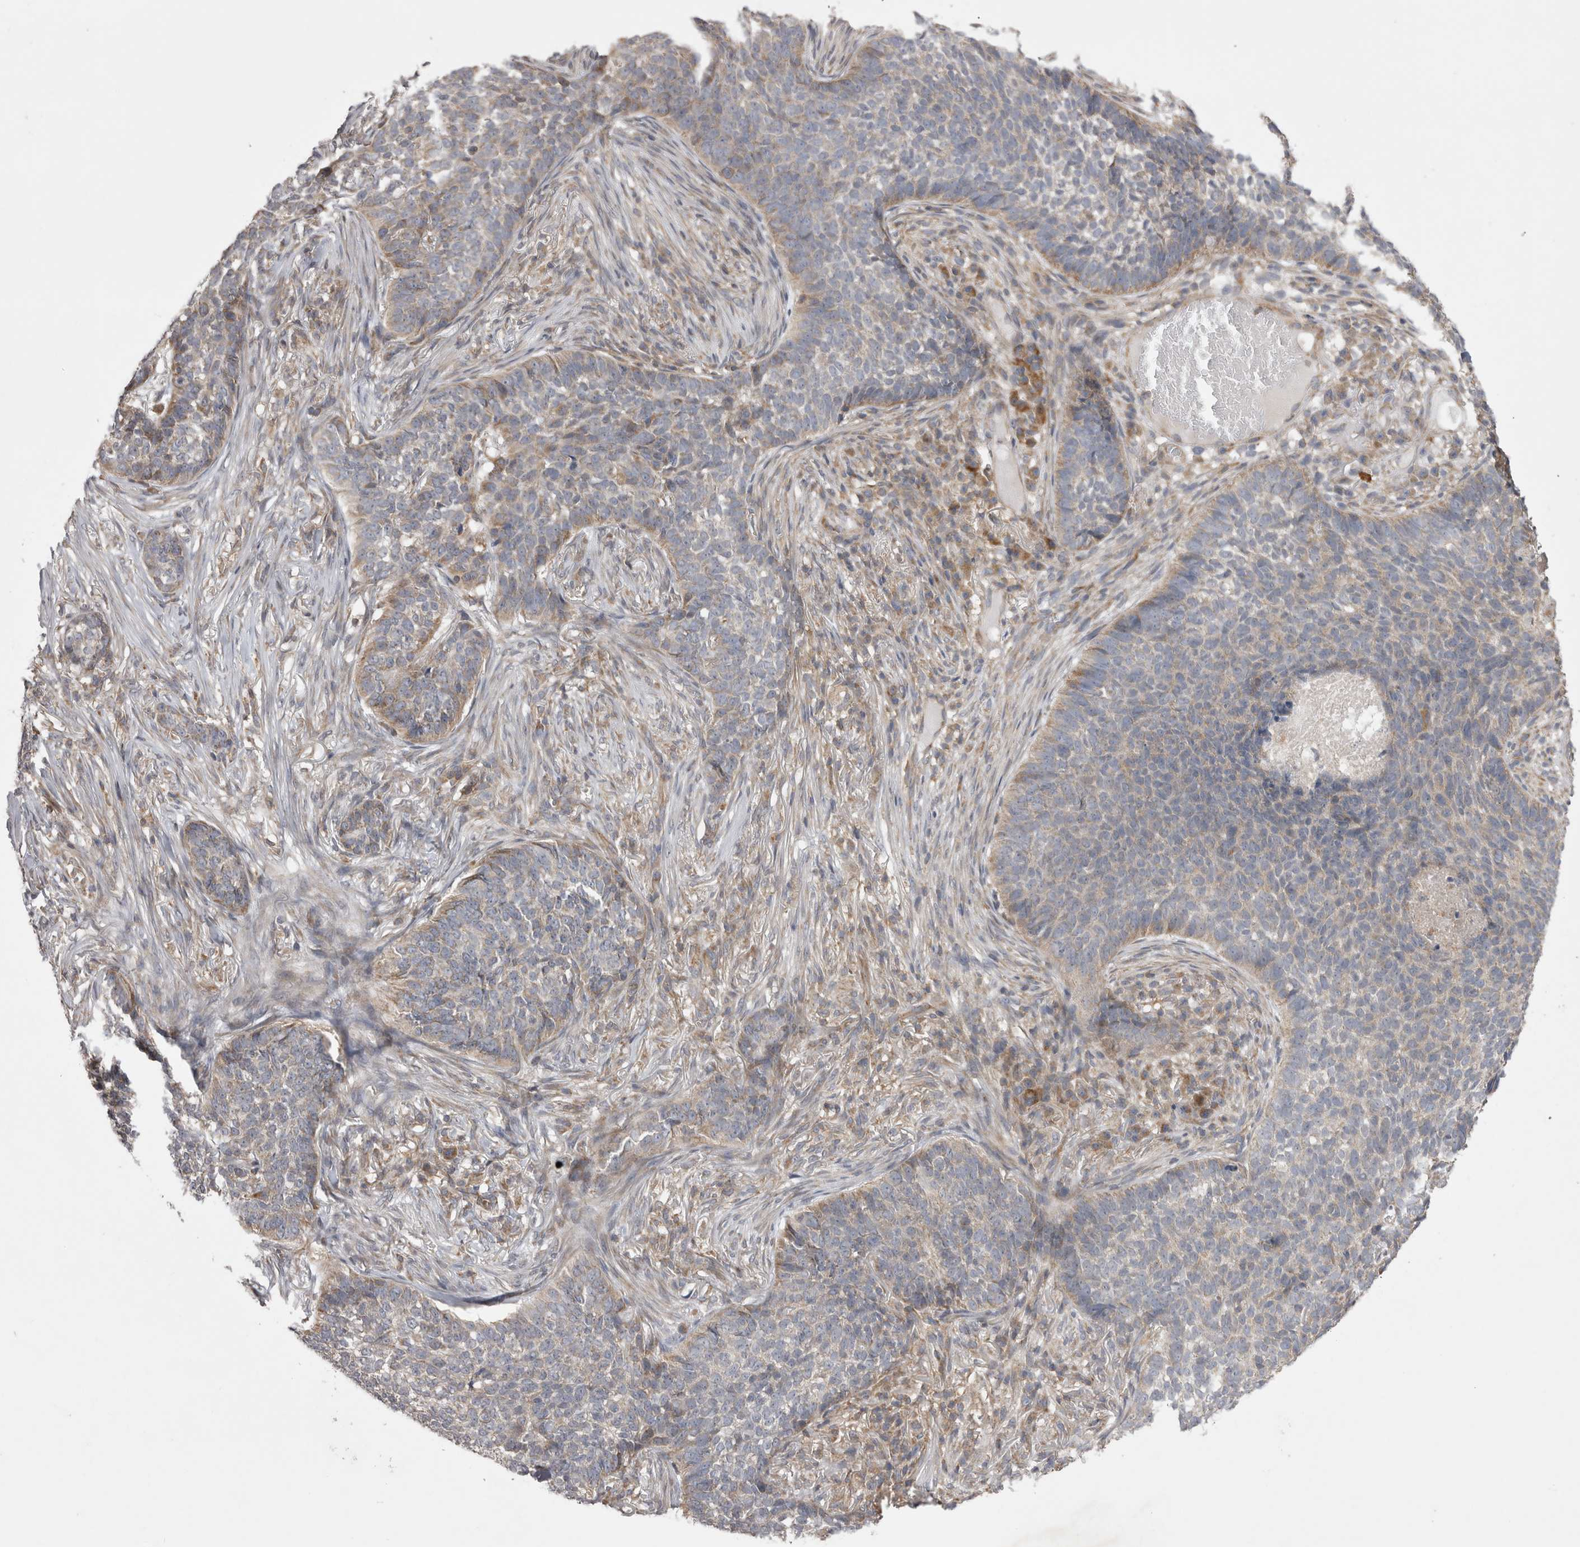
{"staining": {"intensity": "weak", "quantity": "25%-75%", "location": "cytoplasmic/membranous"}, "tissue": "skin cancer", "cell_type": "Tumor cells", "image_type": "cancer", "snomed": [{"axis": "morphology", "description": "Basal cell carcinoma"}, {"axis": "topography", "description": "Skin"}], "caption": "There is low levels of weak cytoplasmic/membranous staining in tumor cells of basal cell carcinoma (skin), as demonstrated by immunohistochemical staining (brown color).", "gene": "TSPOAP1", "patient": {"sex": "male", "age": 85}}